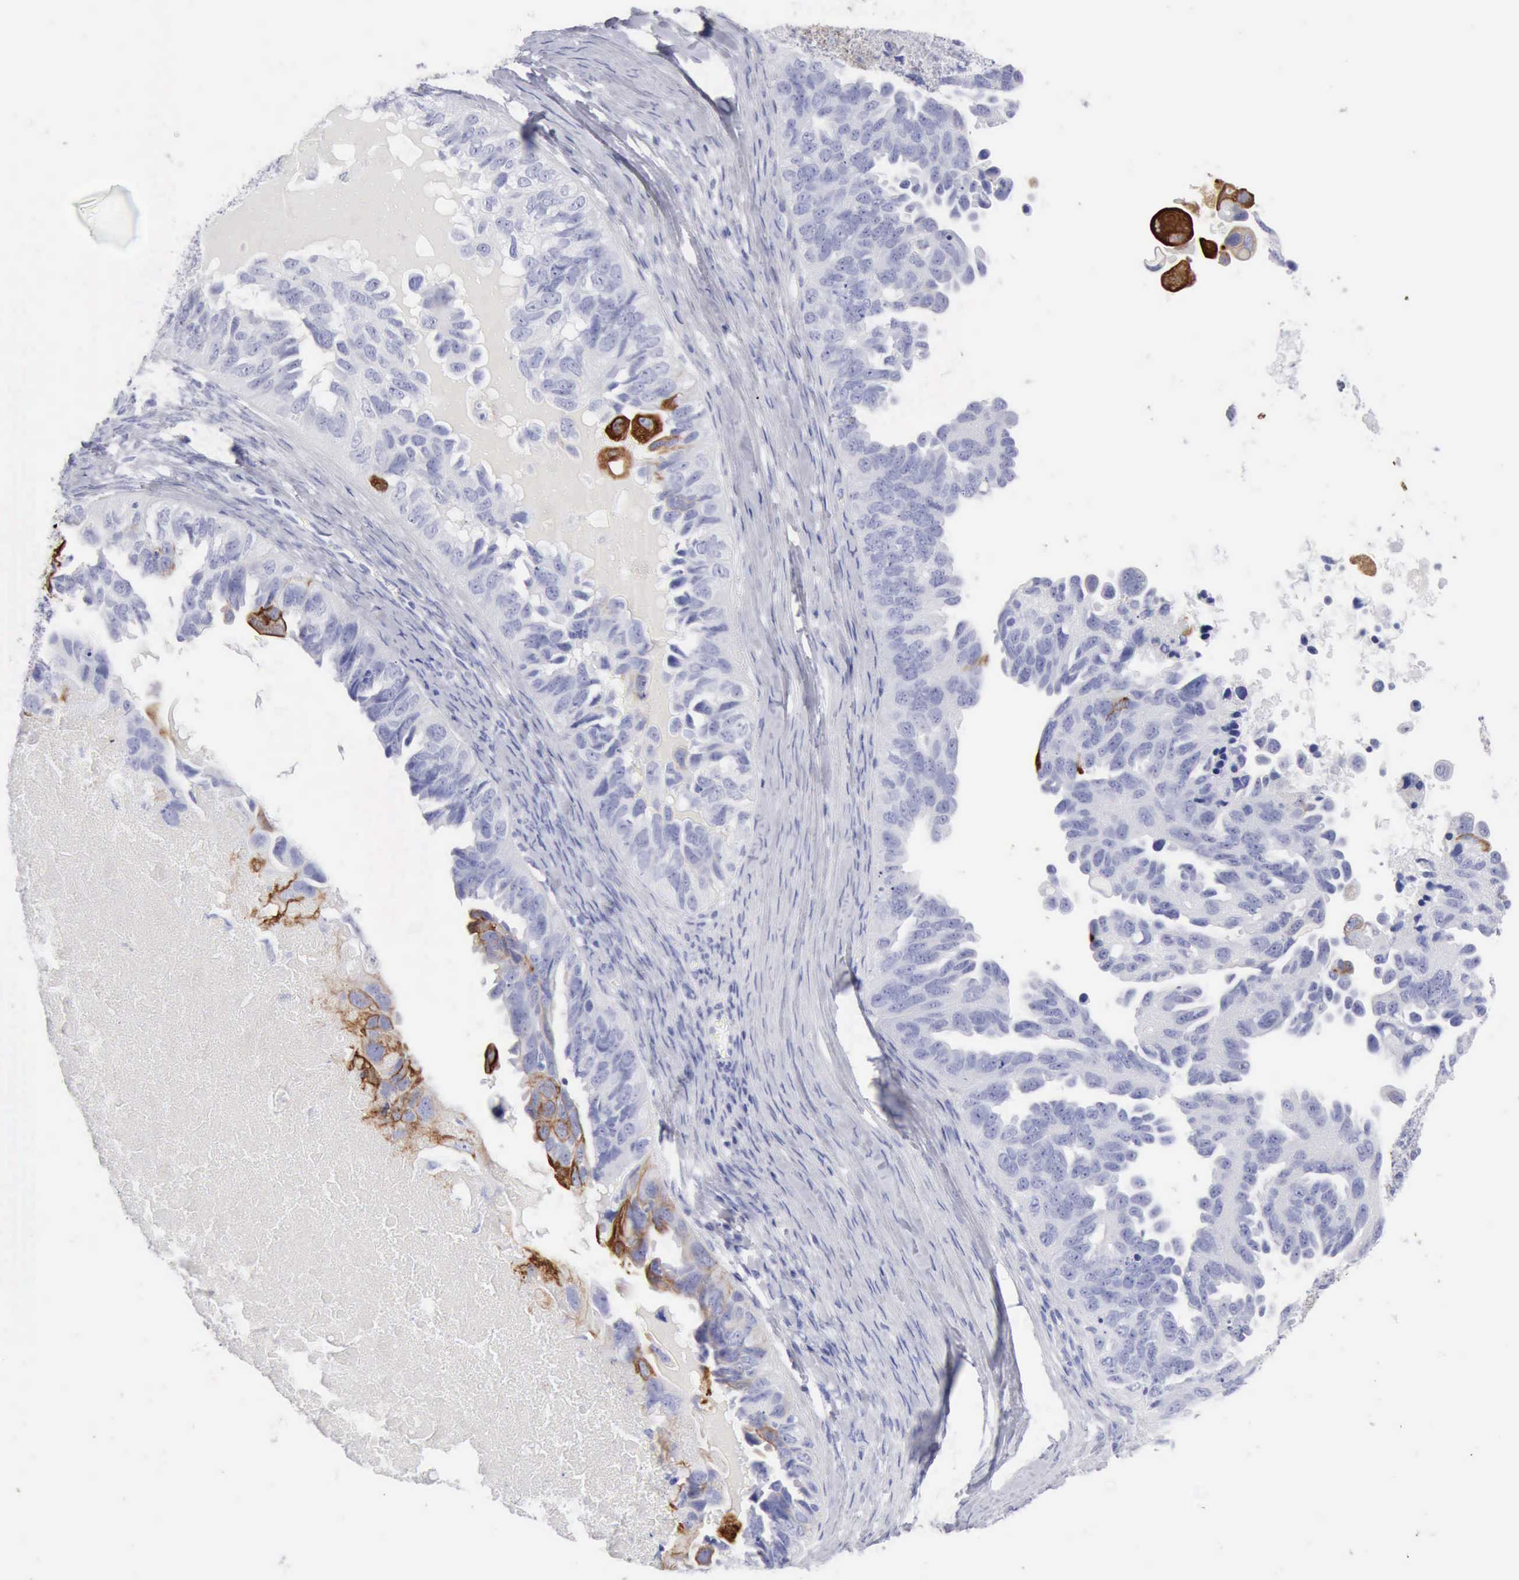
{"staining": {"intensity": "moderate", "quantity": "<25%", "location": "cytoplasmic/membranous"}, "tissue": "ovarian cancer", "cell_type": "Tumor cells", "image_type": "cancer", "snomed": [{"axis": "morphology", "description": "Cystadenocarcinoma, serous, NOS"}, {"axis": "topography", "description": "Ovary"}], "caption": "Protein staining of ovarian cancer (serous cystadenocarcinoma) tissue exhibits moderate cytoplasmic/membranous positivity in about <25% of tumor cells.", "gene": "KRT5", "patient": {"sex": "female", "age": 82}}